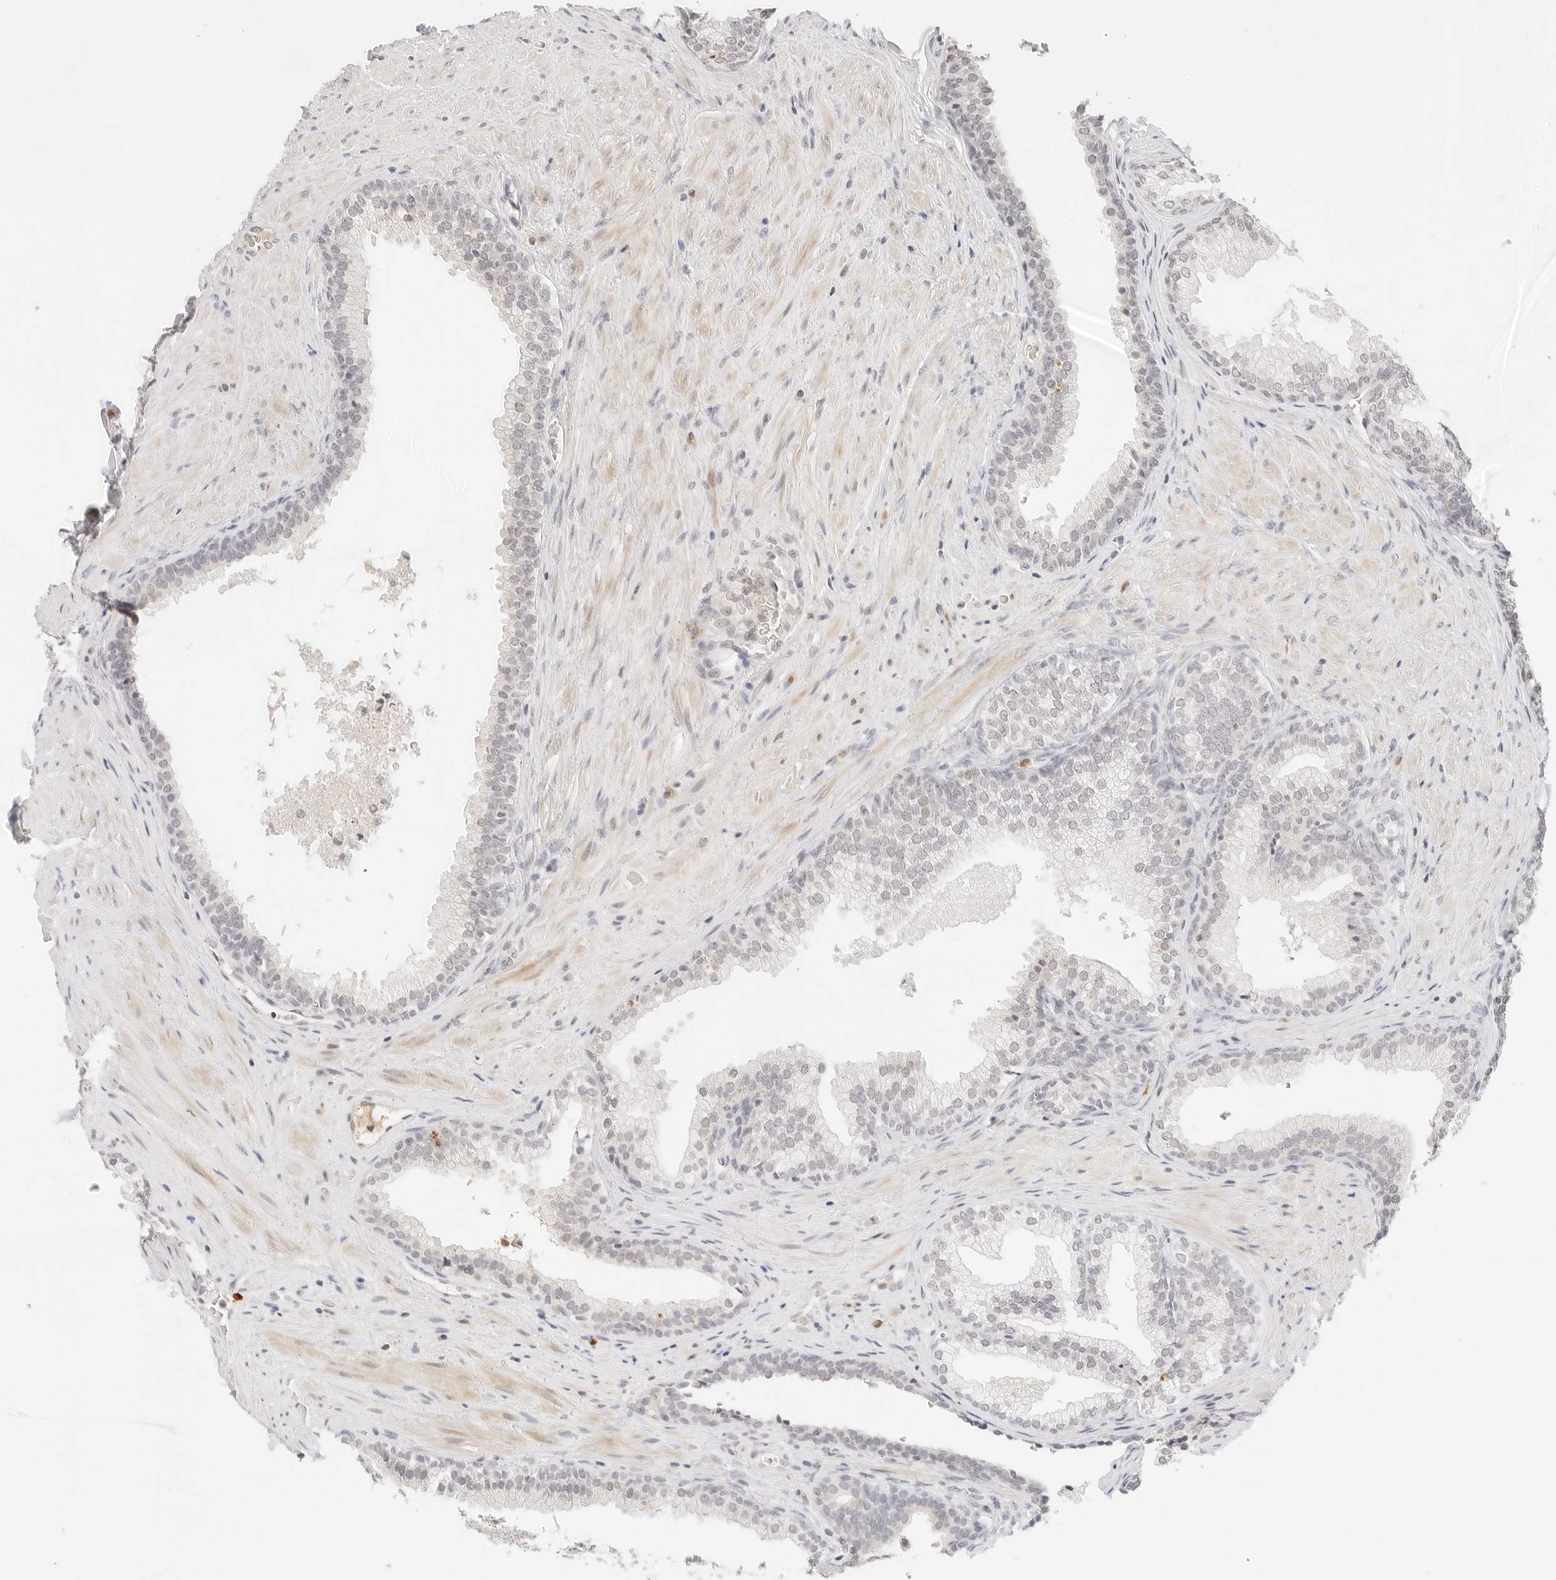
{"staining": {"intensity": "negative", "quantity": "none", "location": "none"}, "tissue": "prostate", "cell_type": "Glandular cells", "image_type": "normal", "snomed": [{"axis": "morphology", "description": "Normal tissue, NOS"}, {"axis": "topography", "description": "Prostate"}], "caption": "Photomicrograph shows no protein staining in glandular cells of benign prostate. The staining is performed using DAB (3,3'-diaminobenzidine) brown chromogen with nuclei counter-stained in using hematoxylin.", "gene": "XKR4", "patient": {"sex": "male", "age": 76}}